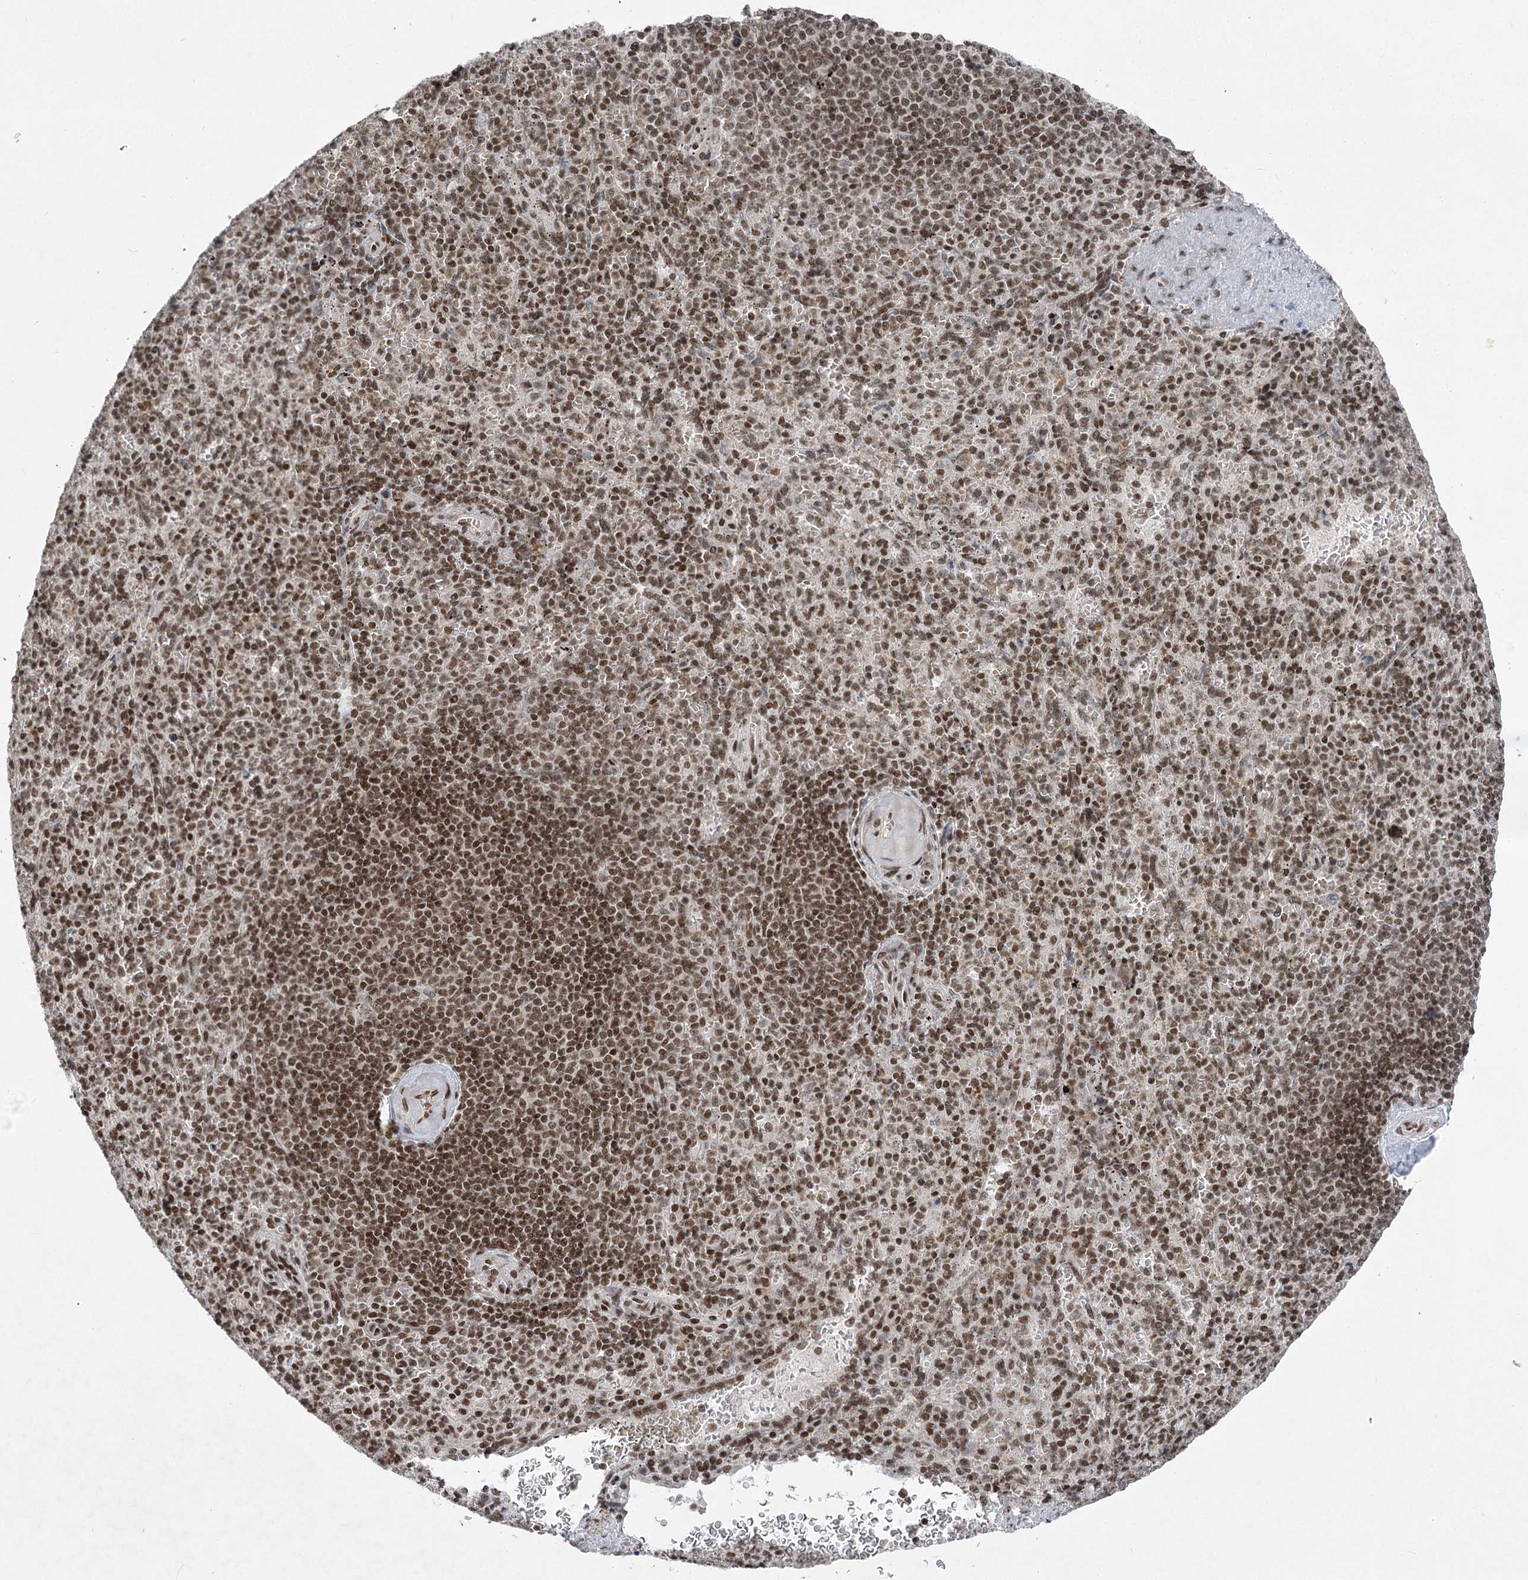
{"staining": {"intensity": "moderate", "quantity": "25%-75%", "location": "nuclear"}, "tissue": "spleen", "cell_type": "Cells in red pulp", "image_type": "normal", "snomed": [{"axis": "morphology", "description": "Normal tissue, NOS"}, {"axis": "topography", "description": "Spleen"}], "caption": "The photomicrograph shows immunohistochemical staining of unremarkable spleen. There is moderate nuclear positivity is seen in approximately 25%-75% of cells in red pulp.", "gene": "CGGBP1", "patient": {"sex": "female", "age": 74}}